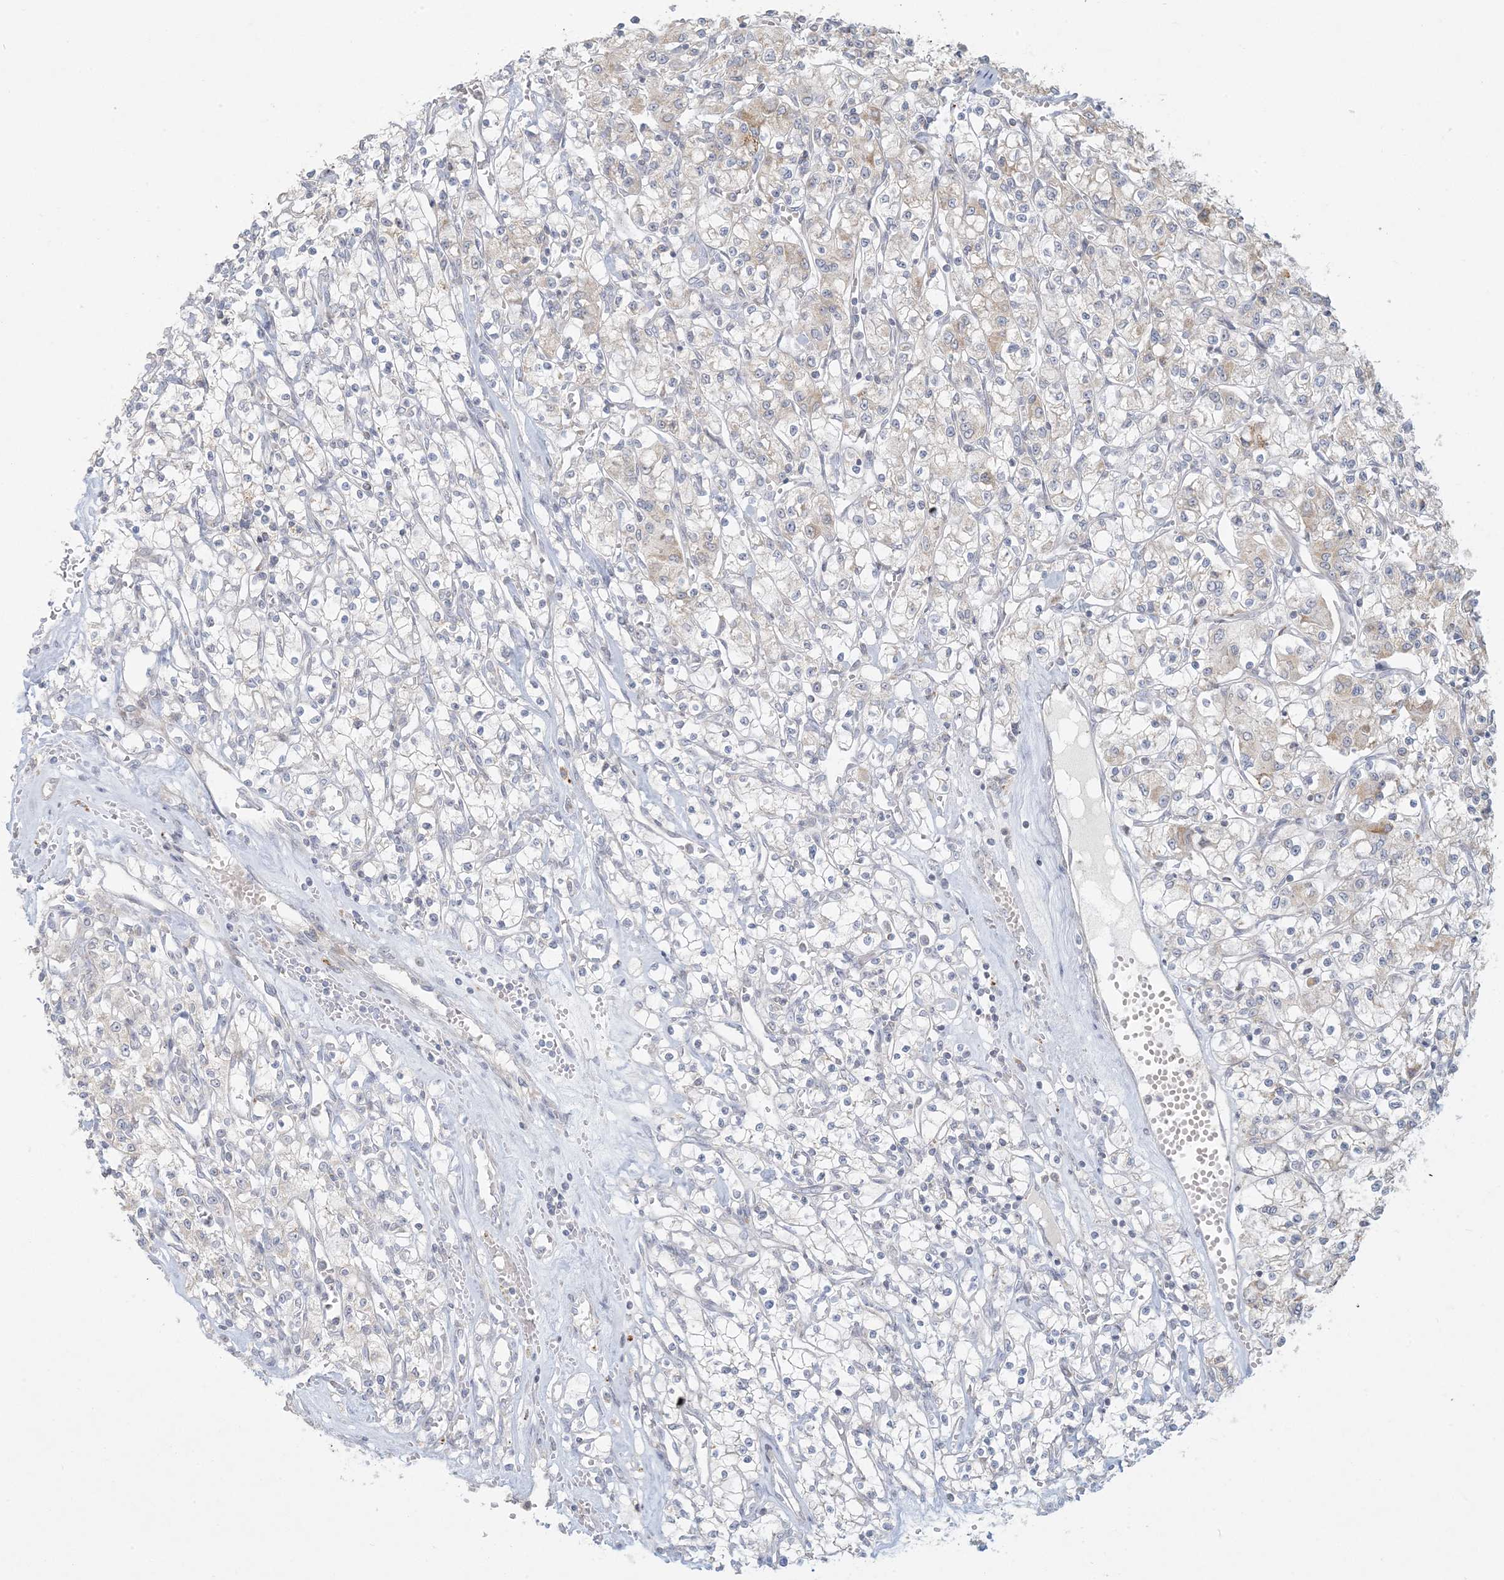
{"staining": {"intensity": "negative", "quantity": "none", "location": "none"}, "tissue": "renal cancer", "cell_type": "Tumor cells", "image_type": "cancer", "snomed": [{"axis": "morphology", "description": "Adenocarcinoma, NOS"}, {"axis": "topography", "description": "Kidney"}], "caption": "Human renal adenocarcinoma stained for a protein using immunohistochemistry (IHC) exhibits no expression in tumor cells.", "gene": "MCAT", "patient": {"sex": "female", "age": 59}}